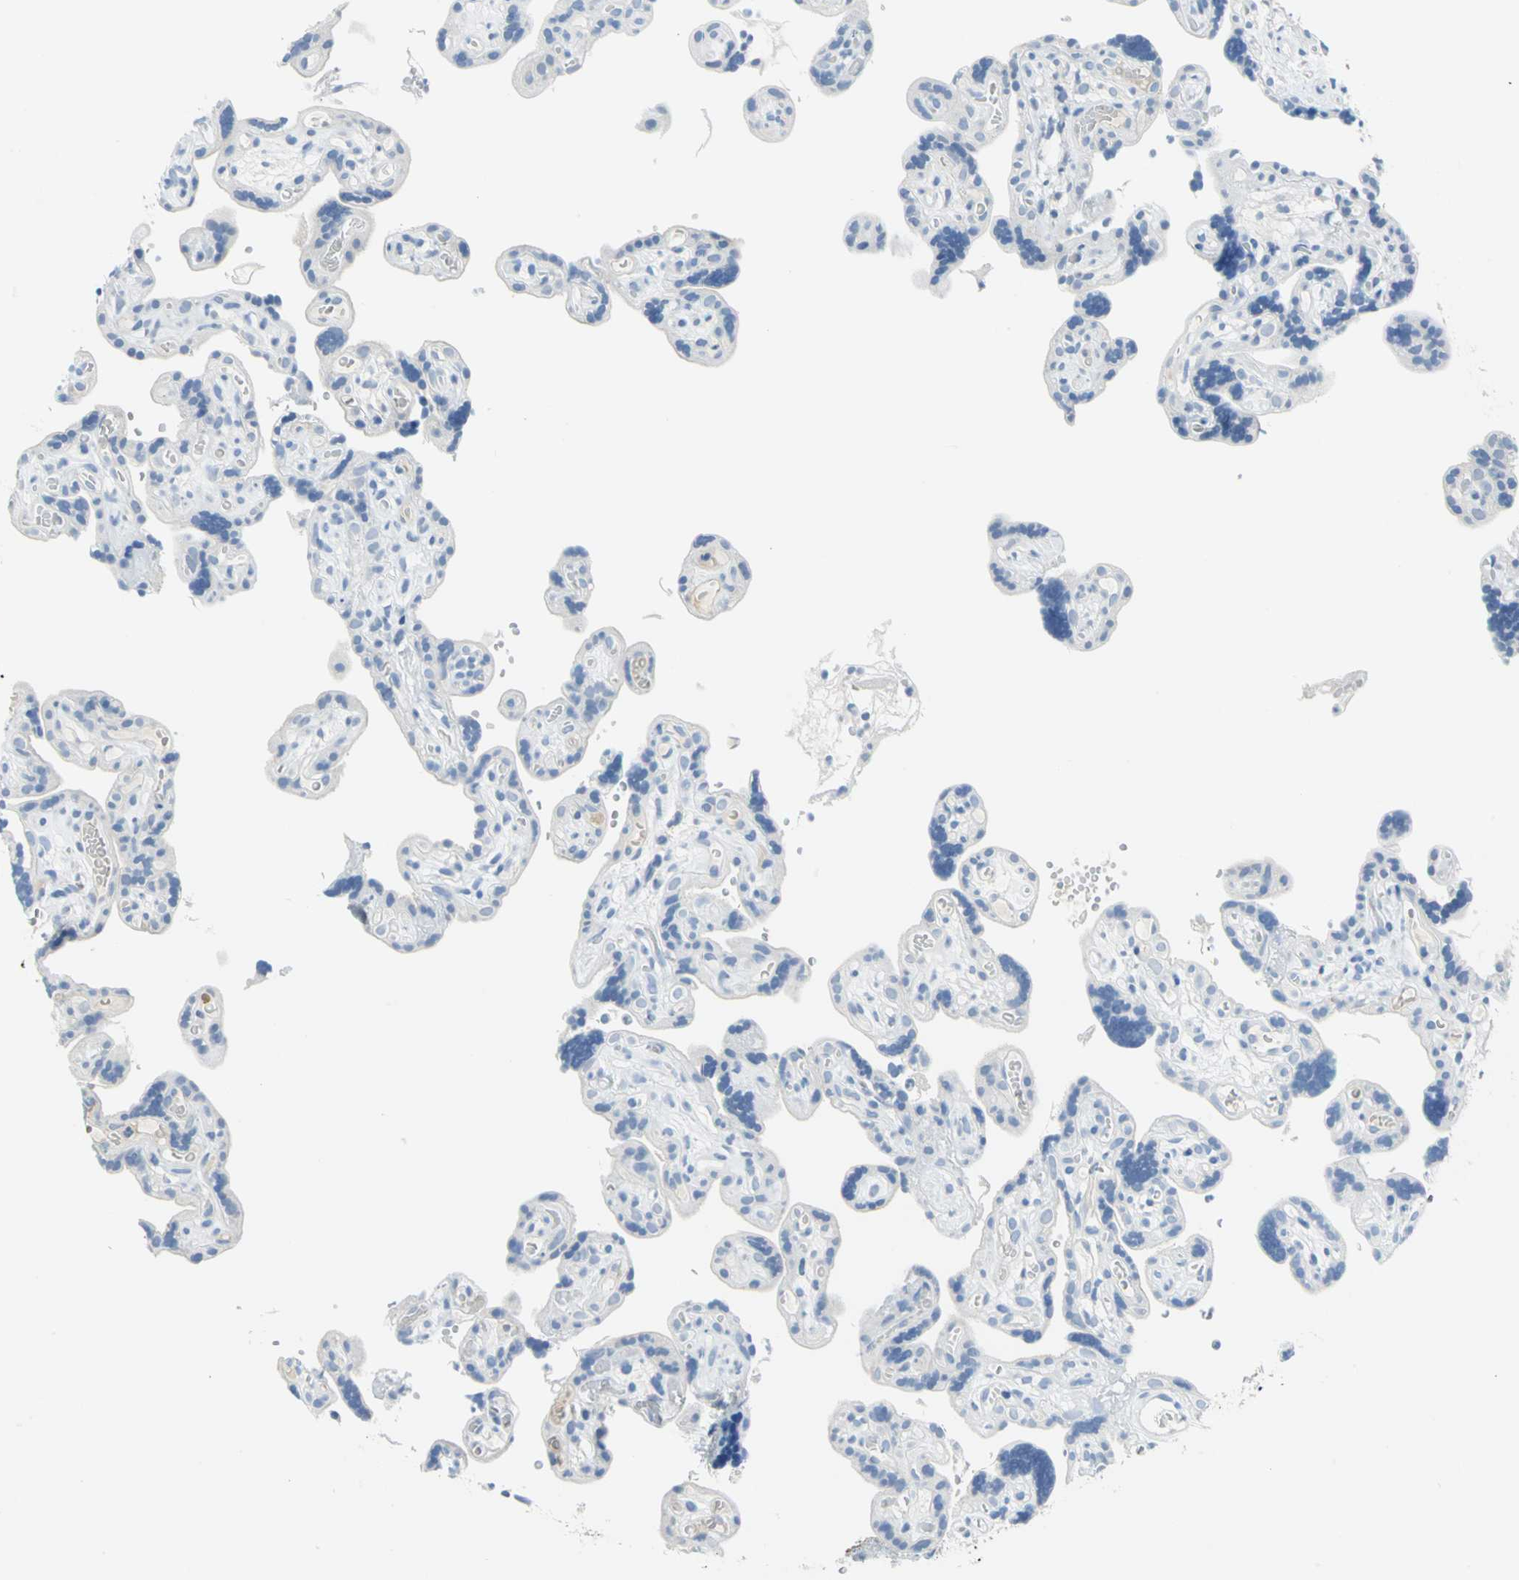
{"staining": {"intensity": "negative", "quantity": "none", "location": "none"}, "tissue": "placenta", "cell_type": "Decidual cells", "image_type": "normal", "snomed": [{"axis": "morphology", "description": "Normal tissue, NOS"}, {"axis": "topography", "description": "Placenta"}], "caption": "Immunohistochemistry photomicrograph of unremarkable placenta: placenta stained with DAB (3,3'-diaminobenzidine) displays no significant protein positivity in decidual cells.", "gene": "PKLR", "patient": {"sex": "female", "age": 30}}